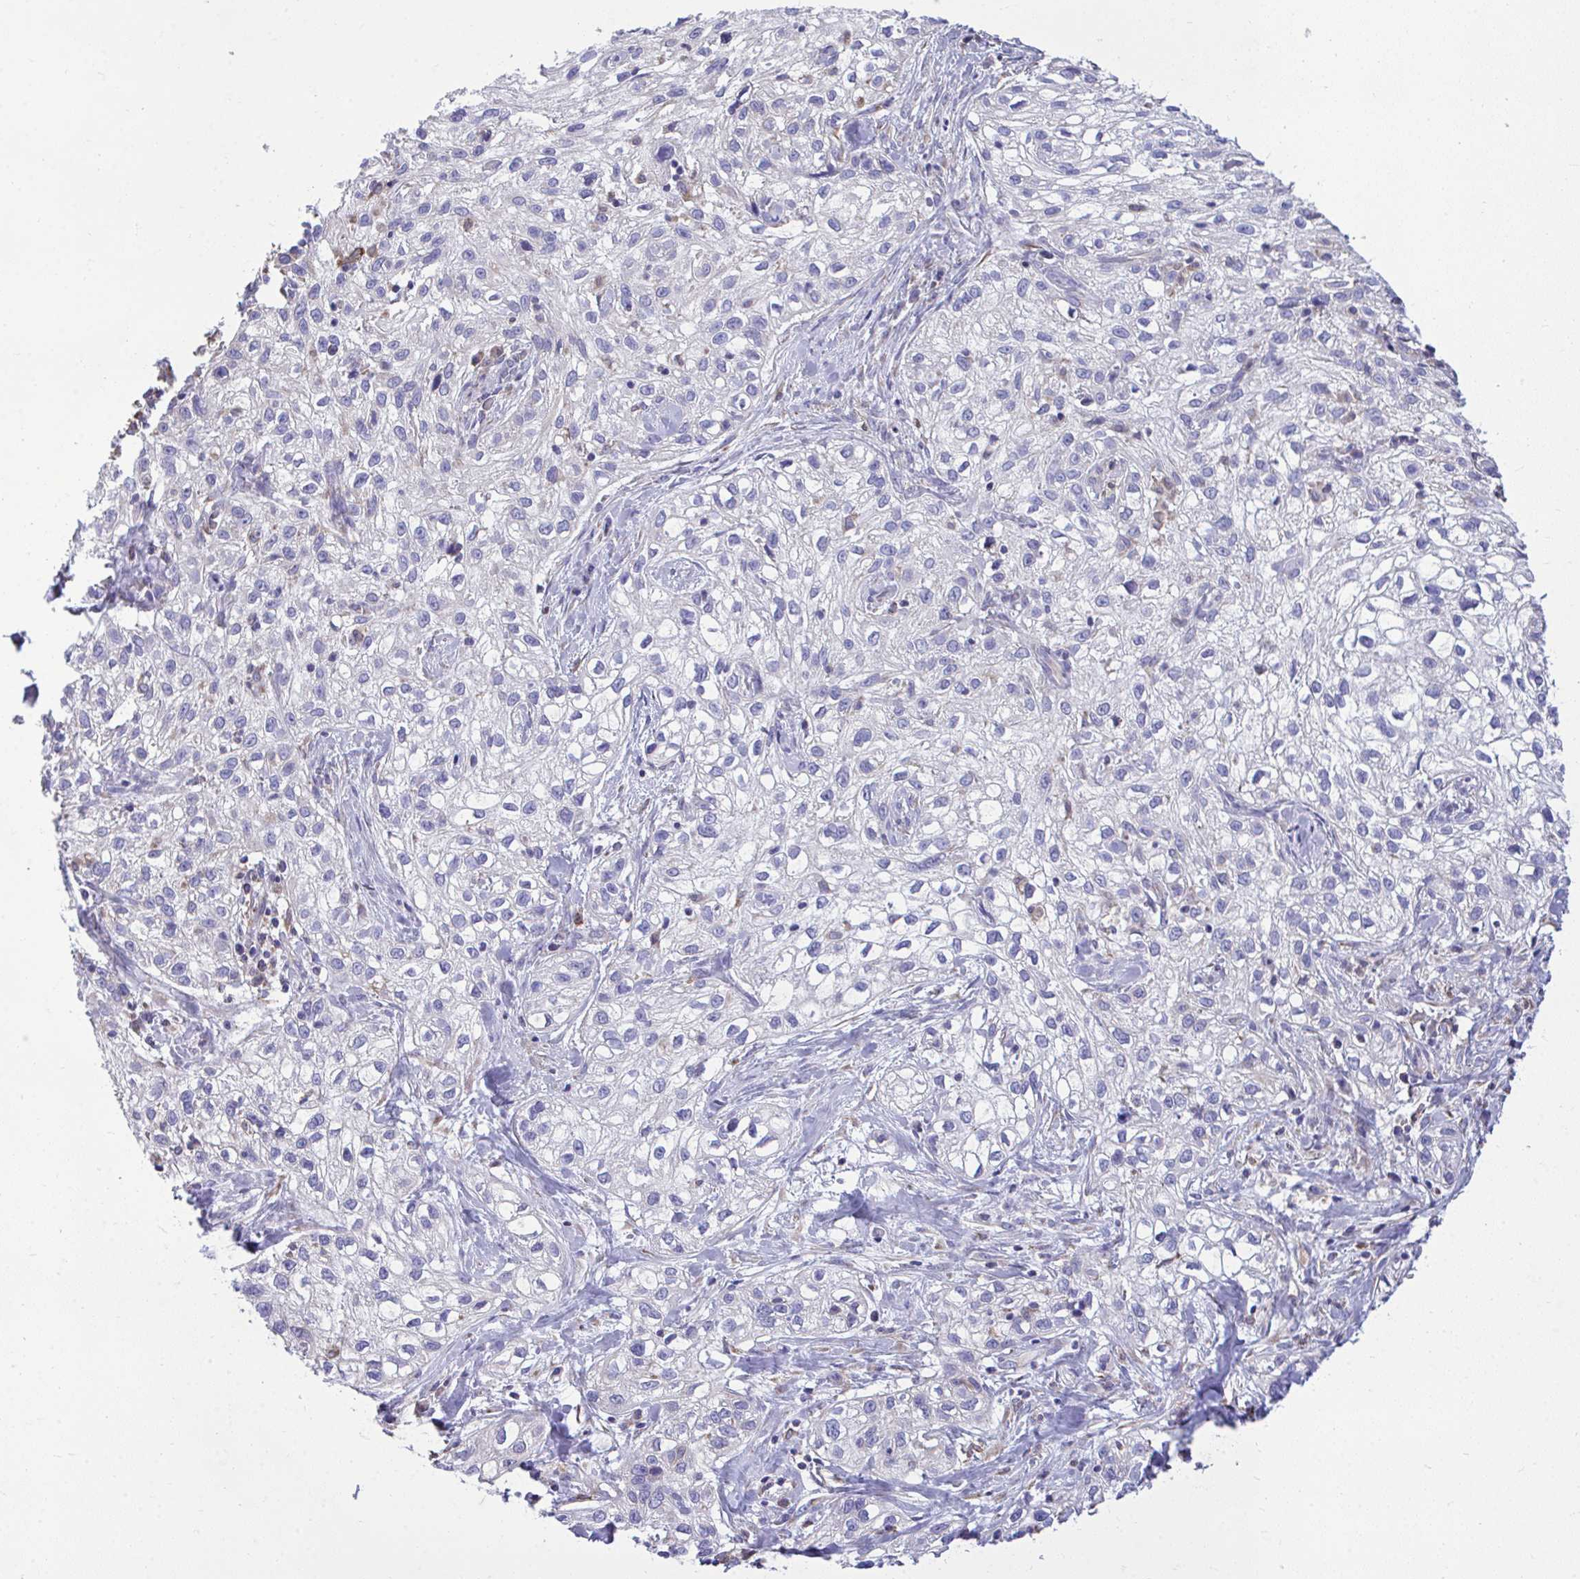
{"staining": {"intensity": "negative", "quantity": "none", "location": "none"}, "tissue": "skin cancer", "cell_type": "Tumor cells", "image_type": "cancer", "snomed": [{"axis": "morphology", "description": "Squamous cell carcinoma, NOS"}, {"axis": "topography", "description": "Skin"}], "caption": "An immunohistochemistry (IHC) micrograph of squamous cell carcinoma (skin) is shown. There is no staining in tumor cells of squamous cell carcinoma (skin).", "gene": "PIGK", "patient": {"sex": "male", "age": 82}}